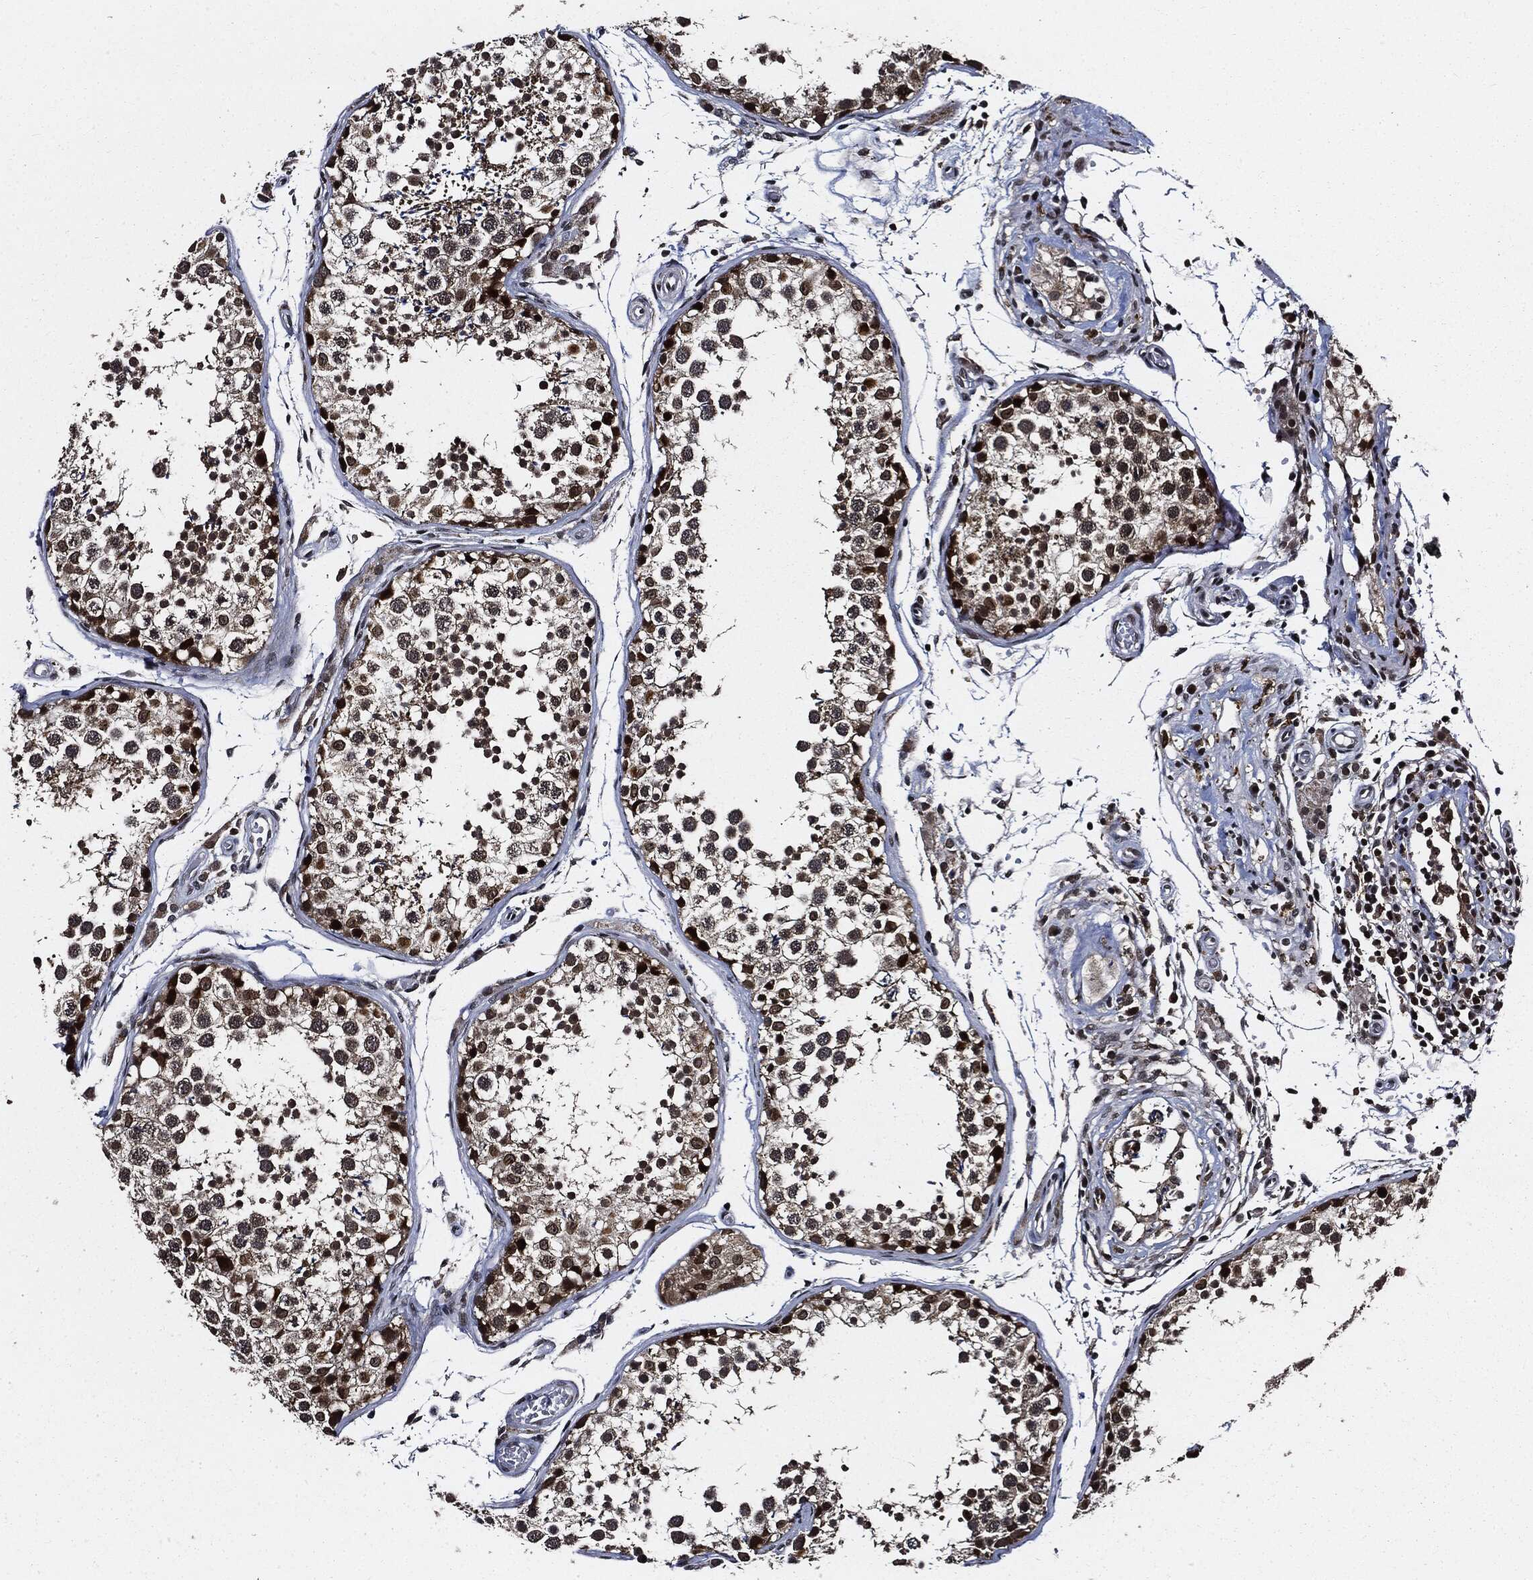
{"staining": {"intensity": "strong", "quantity": "<25%", "location": "cytoplasmic/membranous,nuclear"}, "tissue": "testis", "cell_type": "Cells in seminiferous ducts", "image_type": "normal", "snomed": [{"axis": "morphology", "description": "Normal tissue, NOS"}, {"axis": "topography", "description": "Testis"}], "caption": "Immunohistochemistry photomicrograph of benign testis: testis stained using immunohistochemistry (IHC) demonstrates medium levels of strong protein expression localized specifically in the cytoplasmic/membranous,nuclear of cells in seminiferous ducts, appearing as a cytoplasmic/membranous,nuclear brown color.", "gene": "SUGT1", "patient": {"sex": "male", "age": 29}}